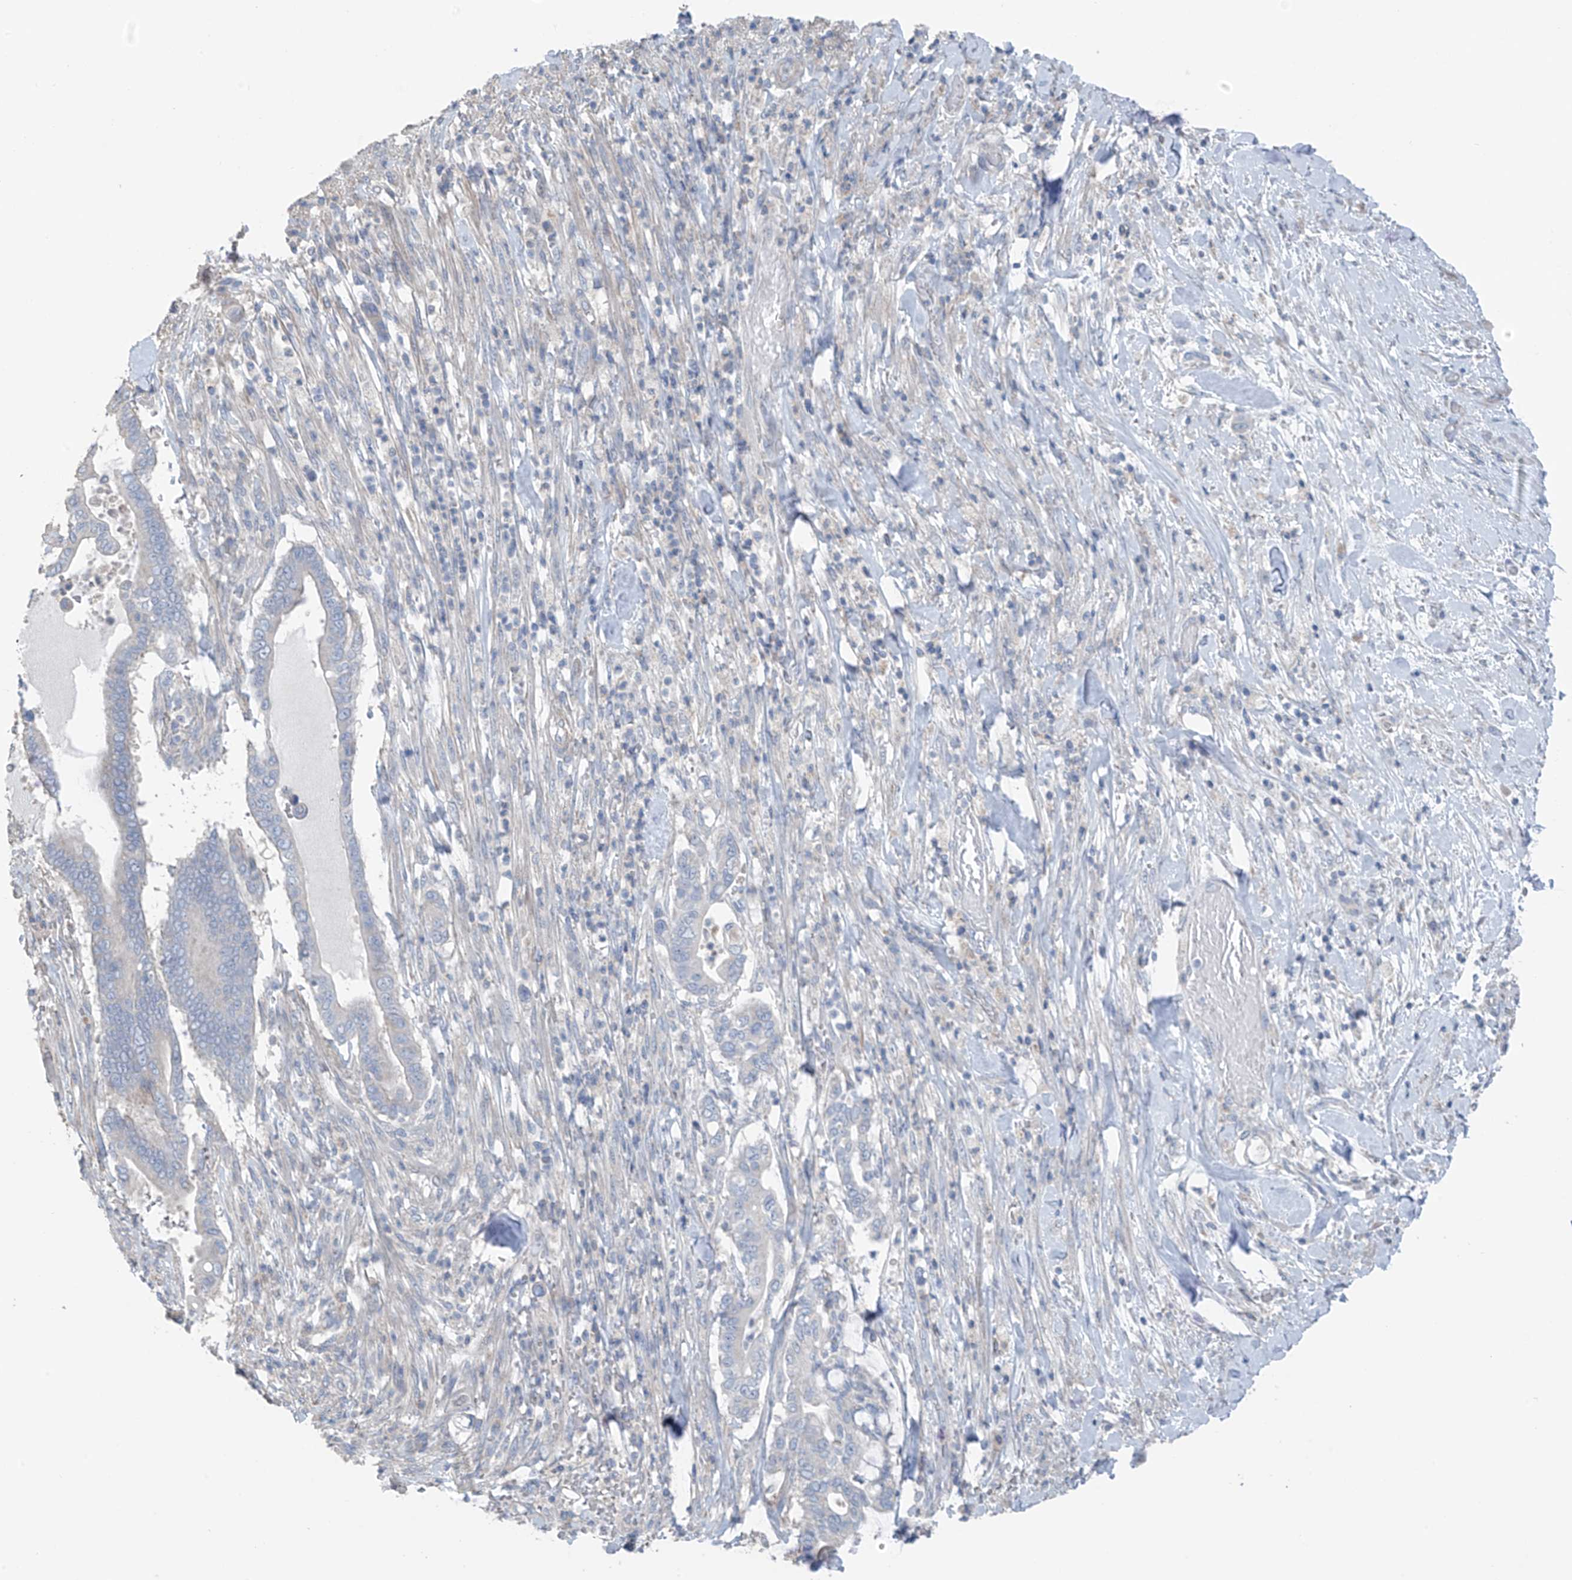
{"staining": {"intensity": "negative", "quantity": "none", "location": "none"}, "tissue": "pancreatic cancer", "cell_type": "Tumor cells", "image_type": "cancer", "snomed": [{"axis": "morphology", "description": "Adenocarcinoma, NOS"}, {"axis": "topography", "description": "Pancreas"}], "caption": "Immunohistochemical staining of pancreatic cancer (adenocarcinoma) displays no significant expression in tumor cells. Nuclei are stained in blue.", "gene": "SYN3", "patient": {"sex": "male", "age": 68}}